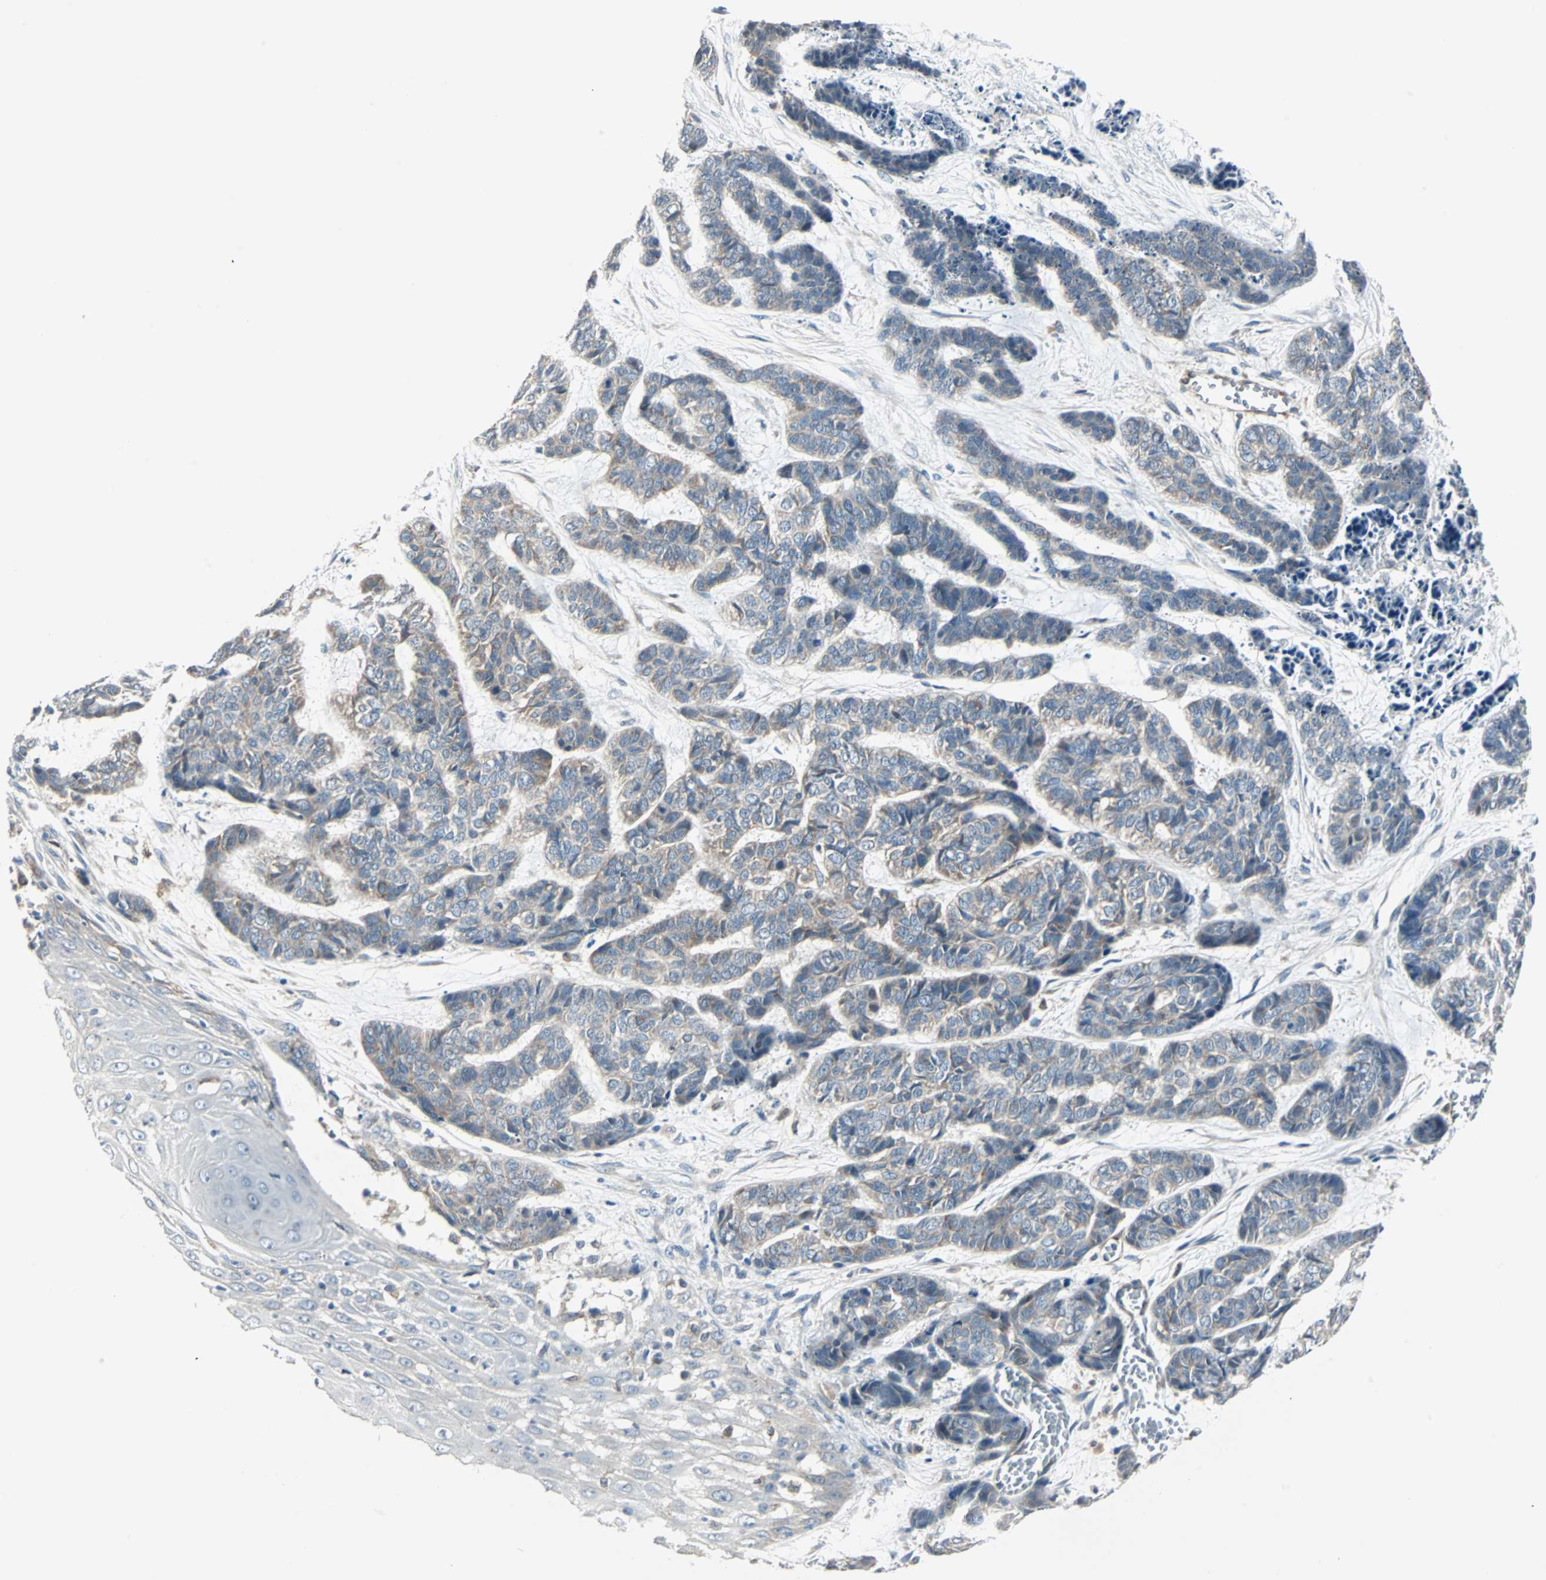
{"staining": {"intensity": "moderate", "quantity": ">75%", "location": "cytoplasmic/membranous"}, "tissue": "skin cancer", "cell_type": "Tumor cells", "image_type": "cancer", "snomed": [{"axis": "morphology", "description": "Basal cell carcinoma"}, {"axis": "topography", "description": "Skin"}], "caption": "Moderate cytoplasmic/membranous expression is seen in about >75% of tumor cells in basal cell carcinoma (skin).", "gene": "SWAP70", "patient": {"sex": "female", "age": 64}}